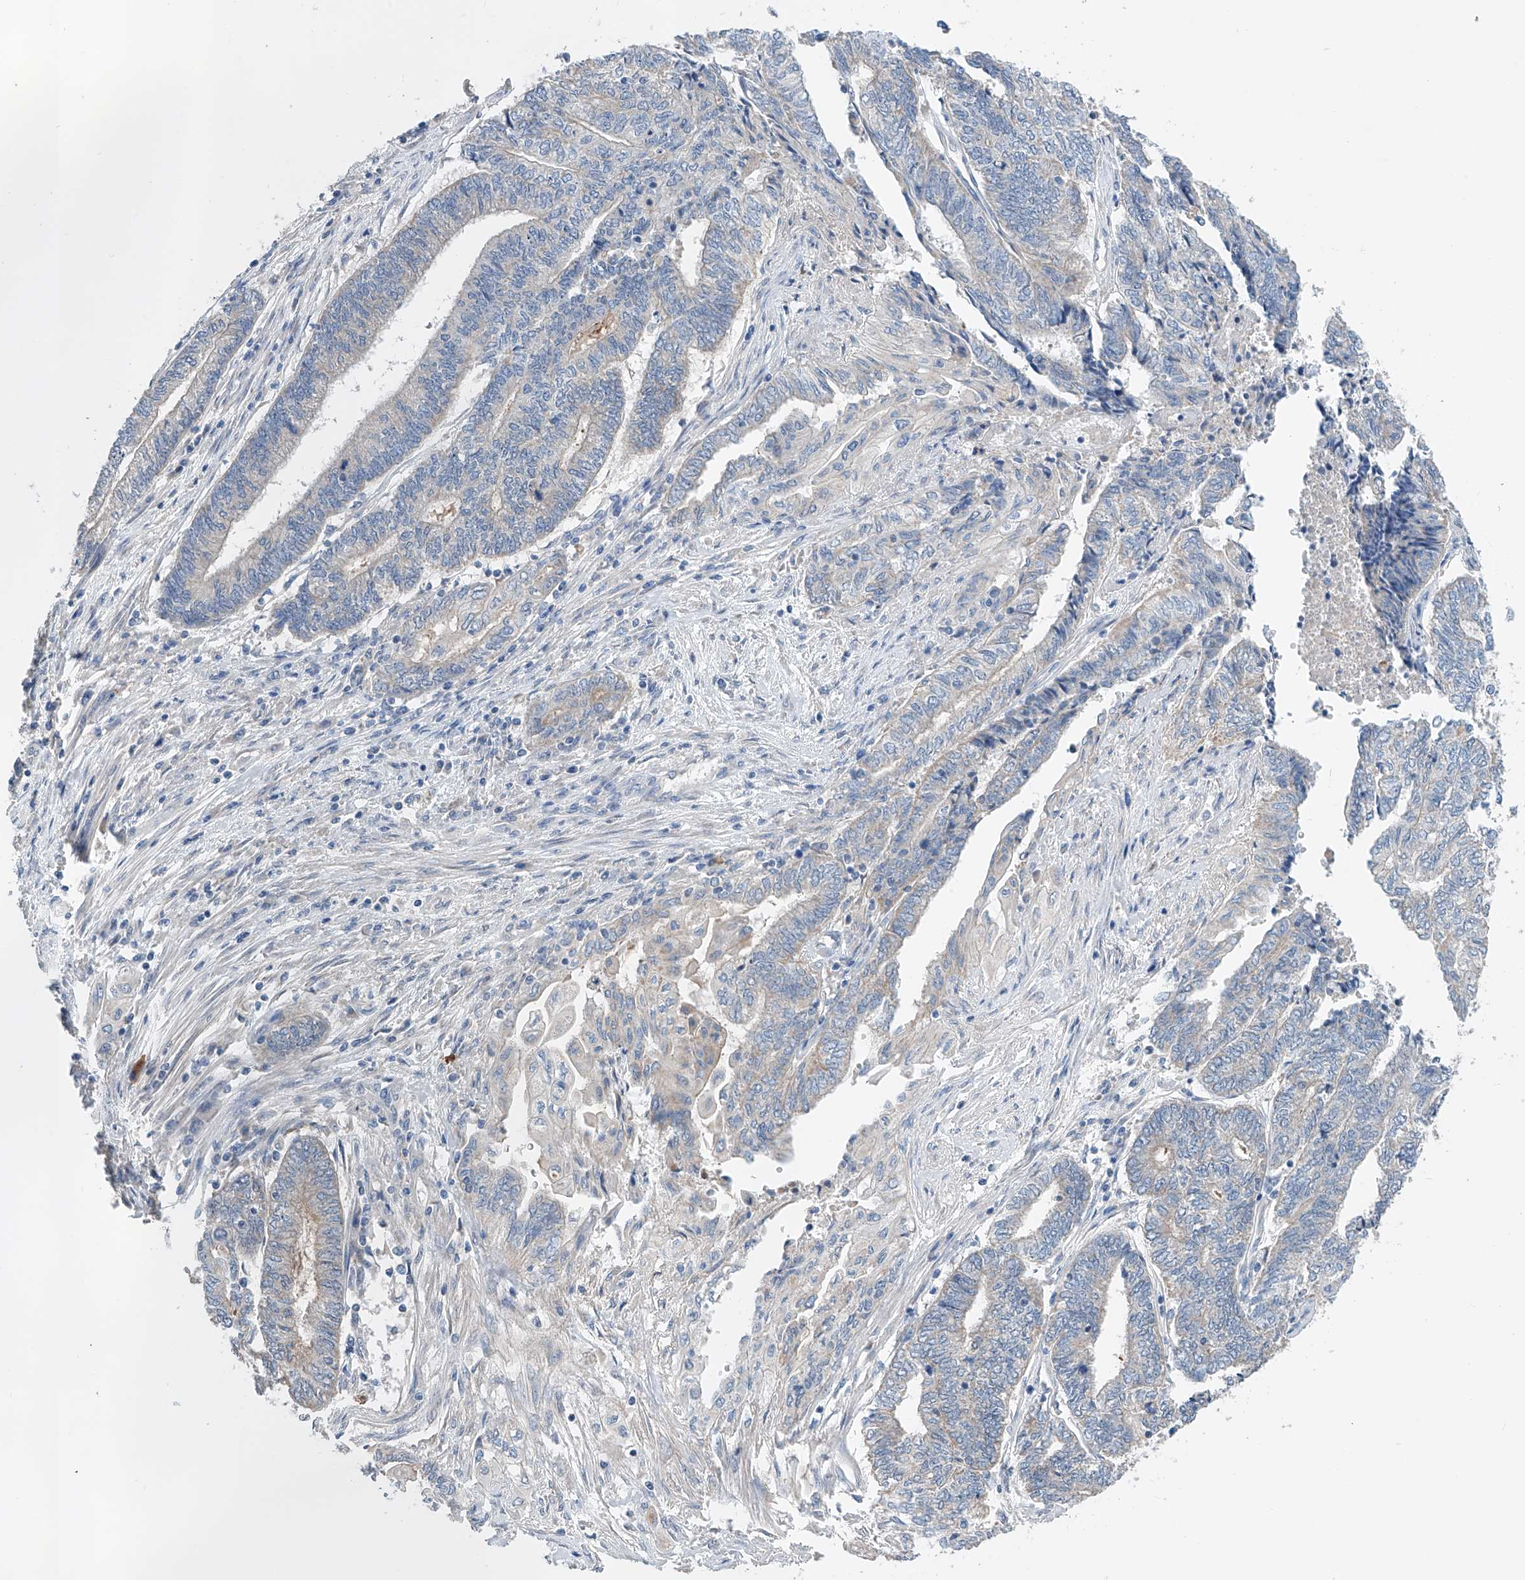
{"staining": {"intensity": "negative", "quantity": "none", "location": "none"}, "tissue": "endometrial cancer", "cell_type": "Tumor cells", "image_type": "cancer", "snomed": [{"axis": "morphology", "description": "Adenocarcinoma, NOS"}, {"axis": "topography", "description": "Uterus"}, {"axis": "topography", "description": "Endometrium"}], "caption": "High power microscopy histopathology image of an IHC histopathology image of endometrial cancer, revealing no significant positivity in tumor cells. (DAB (3,3'-diaminobenzidine) IHC visualized using brightfield microscopy, high magnification).", "gene": "GPC4", "patient": {"sex": "female", "age": 70}}